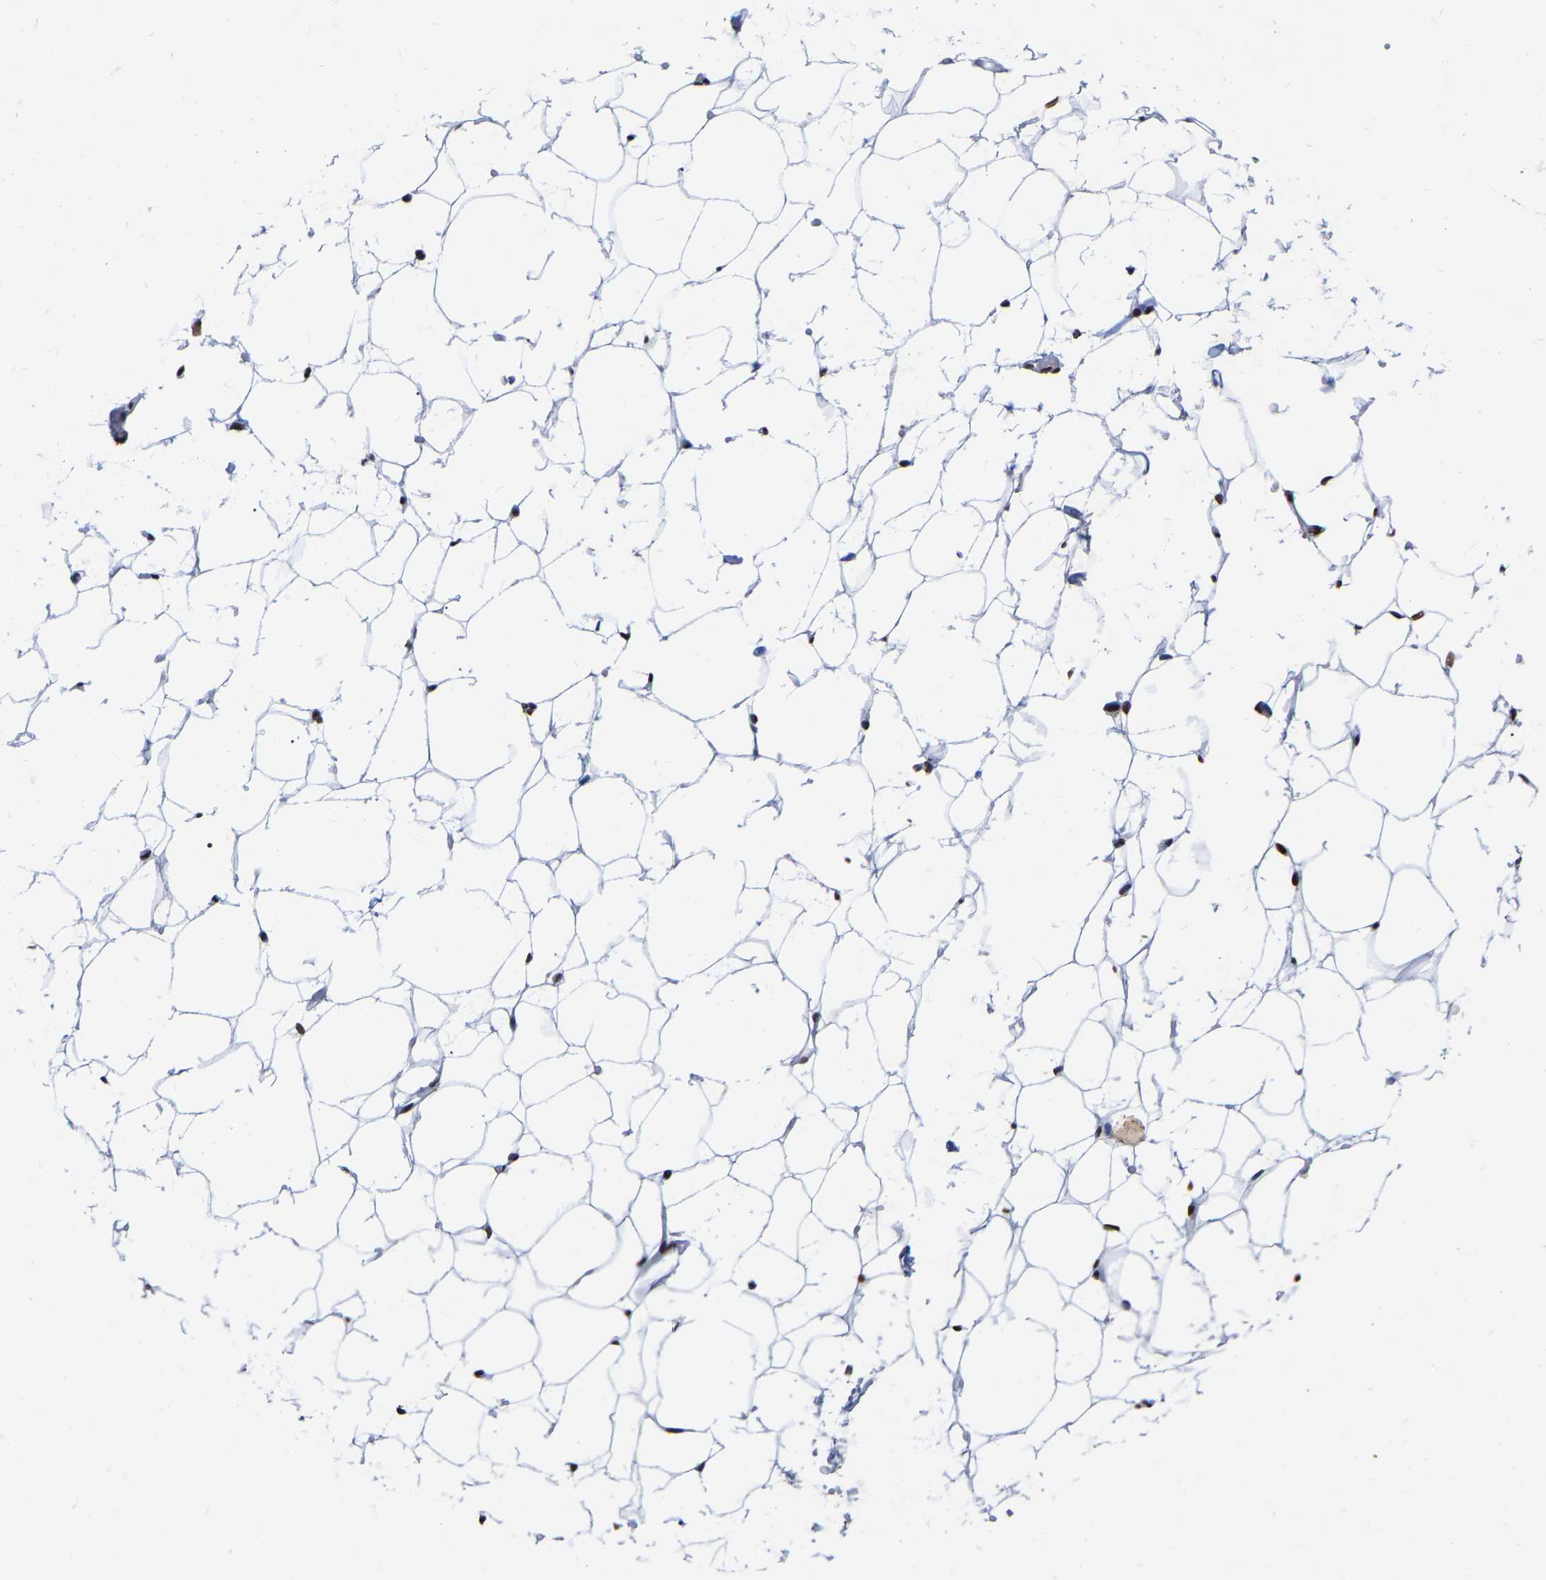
{"staining": {"intensity": "moderate", "quantity": ">75%", "location": "nuclear"}, "tissue": "adipose tissue", "cell_type": "Adipocytes", "image_type": "normal", "snomed": [{"axis": "morphology", "description": "Normal tissue, NOS"}, {"axis": "topography", "description": "Breast"}, {"axis": "topography", "description": "Soft tissue"}], "caption": "Benign adipose tissue reveals moderate nuclear staining in approximately >75% of adipocytes, visualized by immunohistochemistry. (Brightfield microscopy of DAB IHC at high magnification).", "gene": "PRCC", "patient": {"sex": "female", "age": 75}}